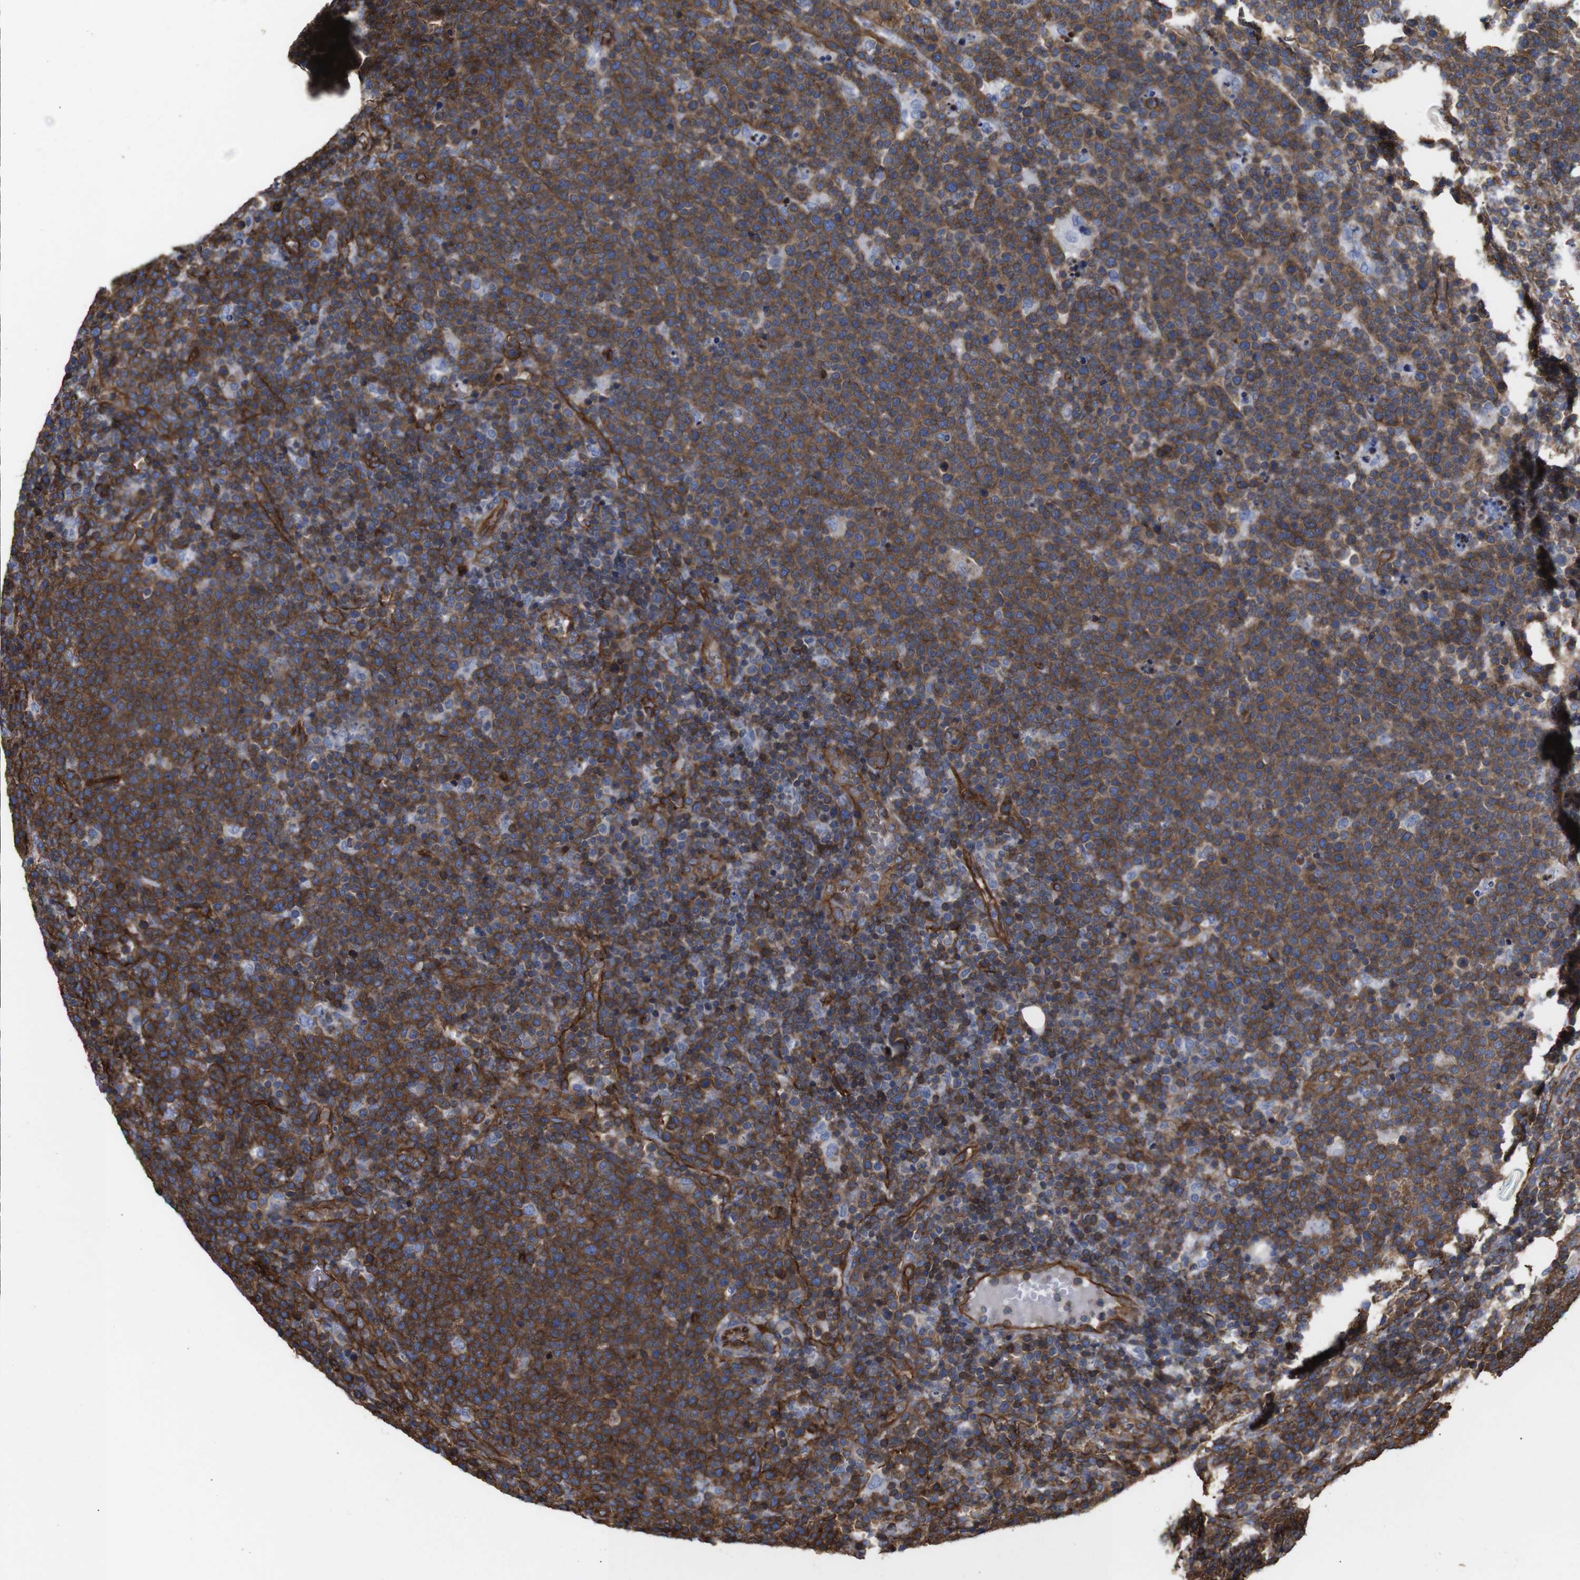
{"staining": {"intensity": "moderate", "quantity": "25%-75%", "location": "cytoplasmic/membranous"}, "tissue": "lymphoma", "cell_type": "Tumor cells", "image_type": "cancer", "snomed": [{"axis": "morphology", "description": "Malignant lymphoma, non-Hodgkin's type, High grade"}, {"axis": "topography", "description": "Lymph node"}], "caption": "Protein expression analysis of lymphoma exhibits moderate cytoplasmic/membranous expression in about 25%-75% of tumor cells.", "gene": "SPTBN1", "patient": {"sex": "male", "age": 61}}